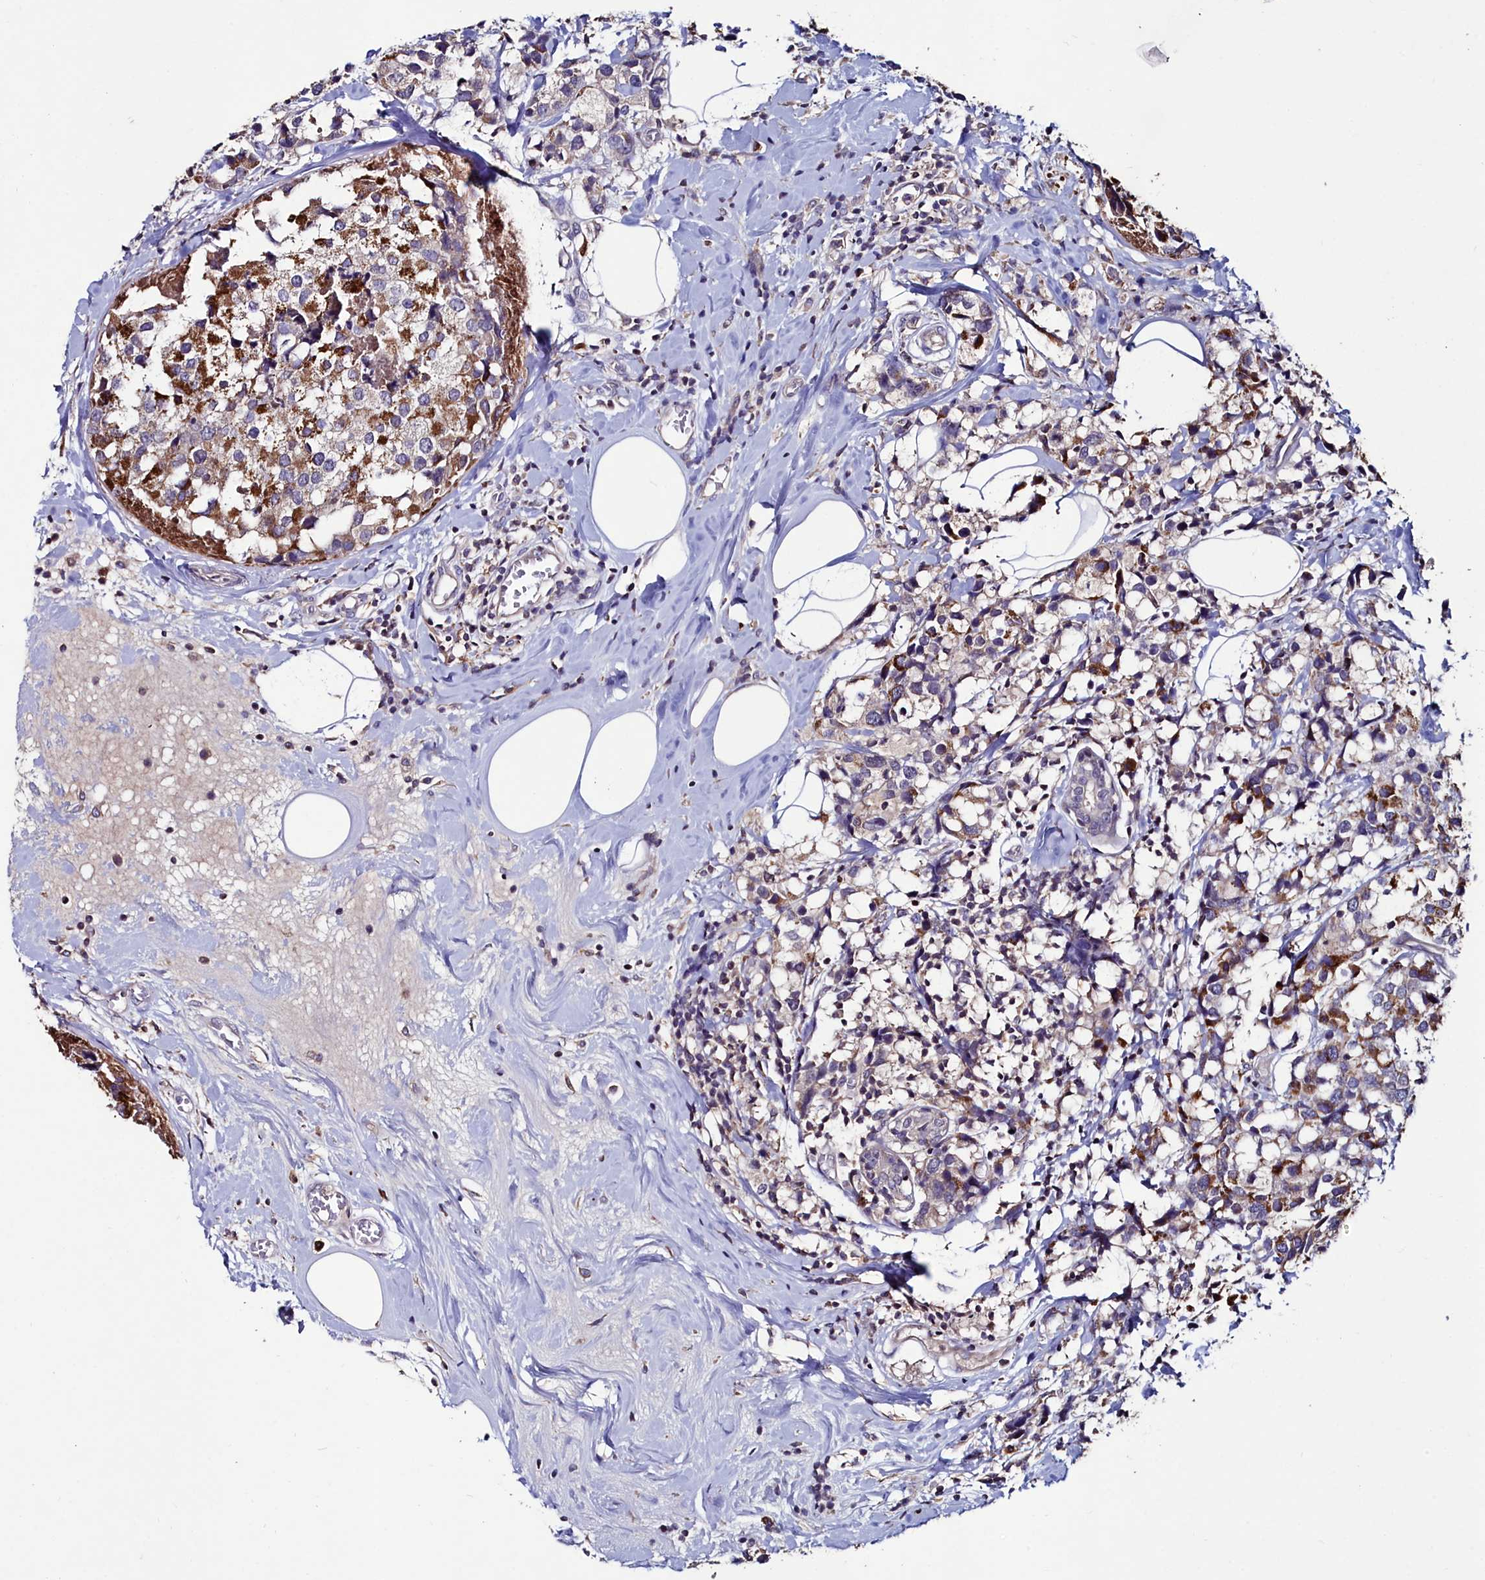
{"staining": {"intensity": "moderate", "quantity": "<25%", "location": "cytoplasmic/membranous"}, "tissue": "breast cancer", "cell_type": "Tumor cells", "image_type": "cancer", "snomed": [{"axis": "morphology", "description": "Lobular carcinoma"}, {"axis": "topography", "description": "Breast"}], "caption": "The immunohistochemical stain shows moderate cytoplasmic/membranous staining in tumor cells of breast cancer (lobular carcinoma) tissue.", "gene": "AMBRA1", "patient": {"sex": "female", "age": 59}}